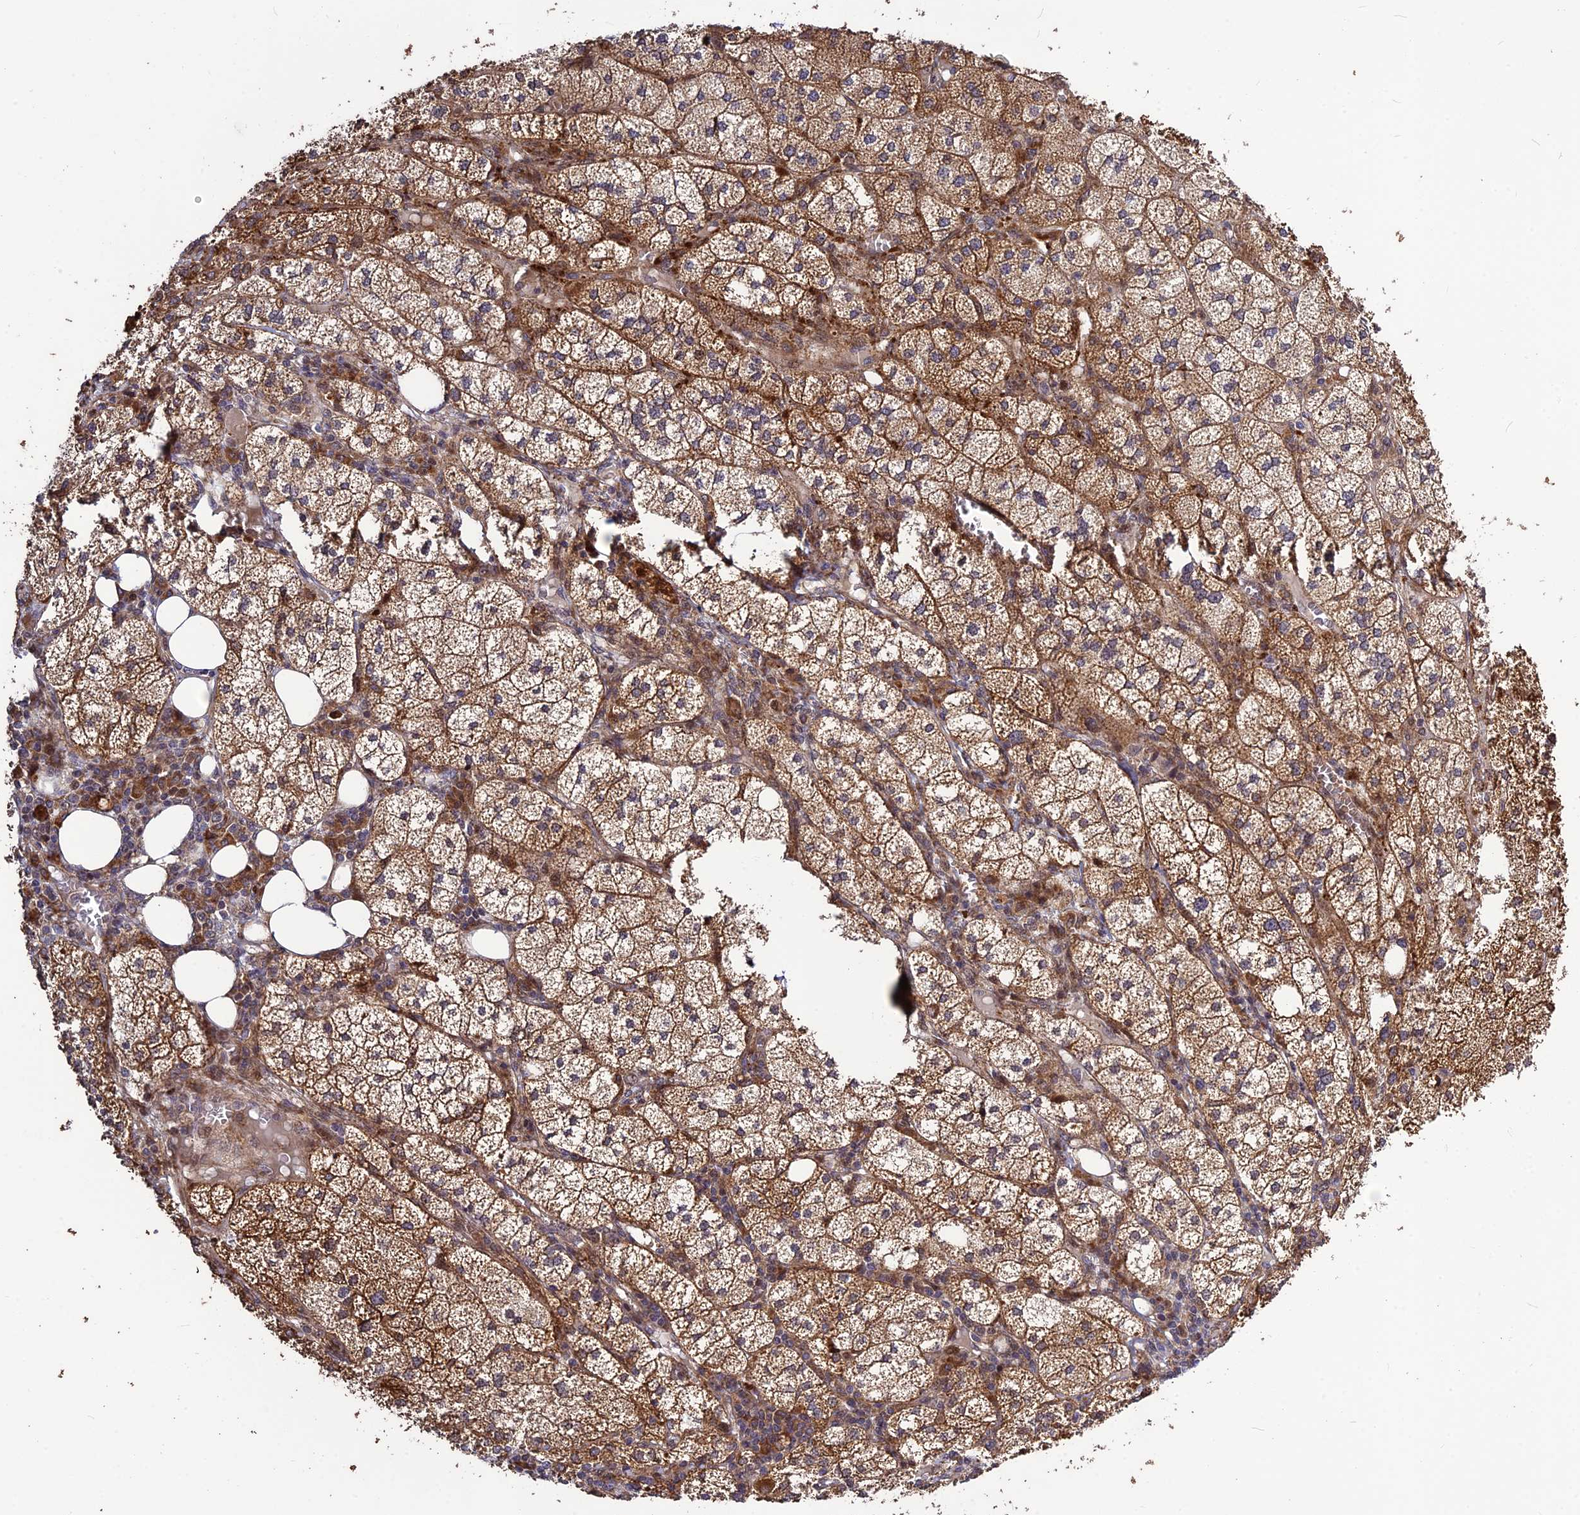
{"staining": {"intensity": "strong", "quantity": "25%-75%", "location": "cytoplasmic/membranous"}, "tissue": "adrenal gland", "cell_type": "Glandular cells", "image_type": "normal", "snomed": [{"axis": "morphology", "description": "Normal tissue, NOS"}, {"axis": "topography", "description": "Adrenal gland"}], "caption": "Immunohistochemical staining of unremarkable human adrenal gland displays high levels of strong cytoplasmic/membranous staining in approximately 25%-75% of glandular cells.", "gene": "SPG21", "patient": {"sex": "female", "age": 61}}